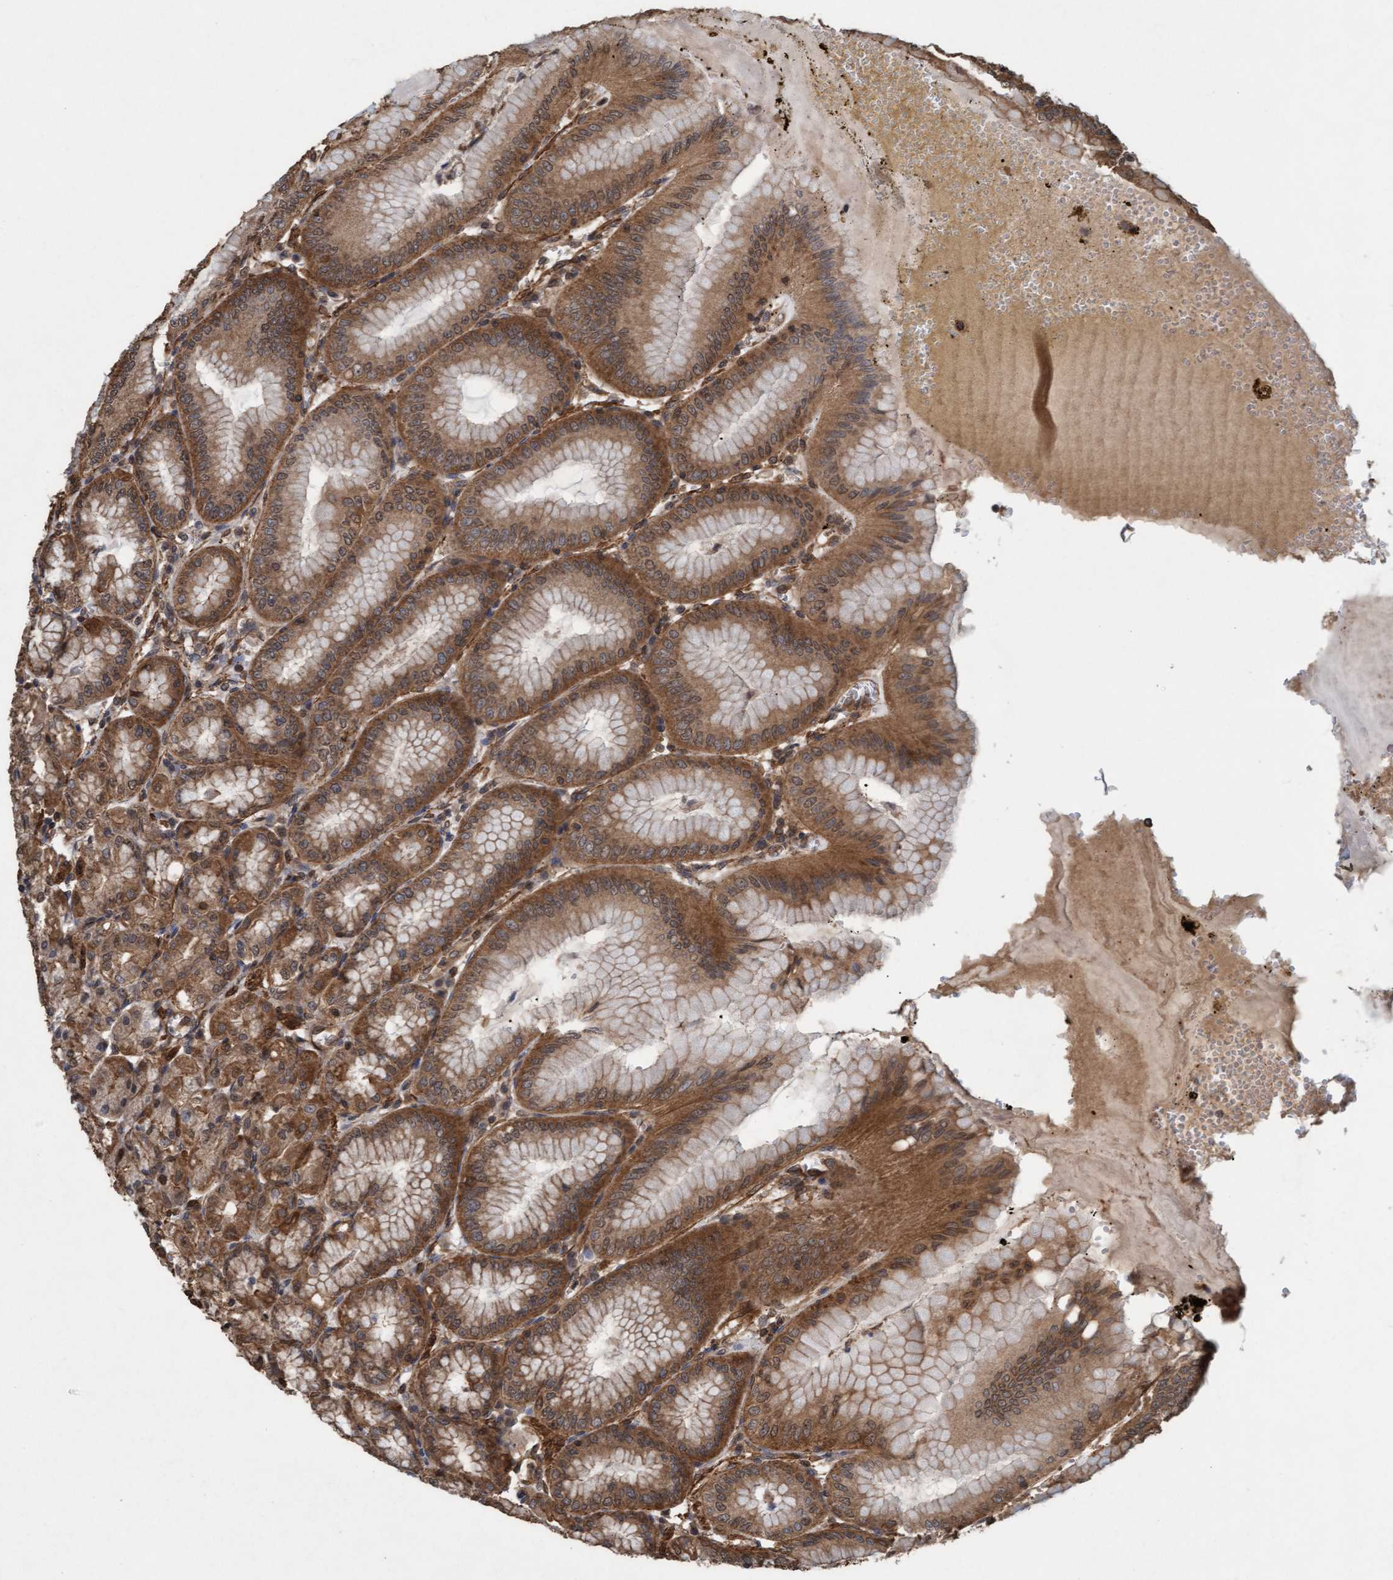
{"staining": {"intensity": "strong", "quantity": ">75%", "location": "cytoplasmic/membranous"}, "tissue": "stomach", "cell_type": "Glandular cells", "image_type": "normal", "snomed": [{"axis": "morphology", "description": "Normal tissue, NOS"}, {"axis": "topography", "description": "Stomach, lower"}], "caption": "Immunohistochemistry micrograph of normal stomach: stomach stained using immunohistochemistry (IHC) demonstrates high levels of strong protein expression localized specifically in the cytoplasmic/membranous of glandular cells, appearing as a cytoplasmic/membranous brown color.", "gene": "FXR2", "patient": {"sex": "male", "age": 71}}